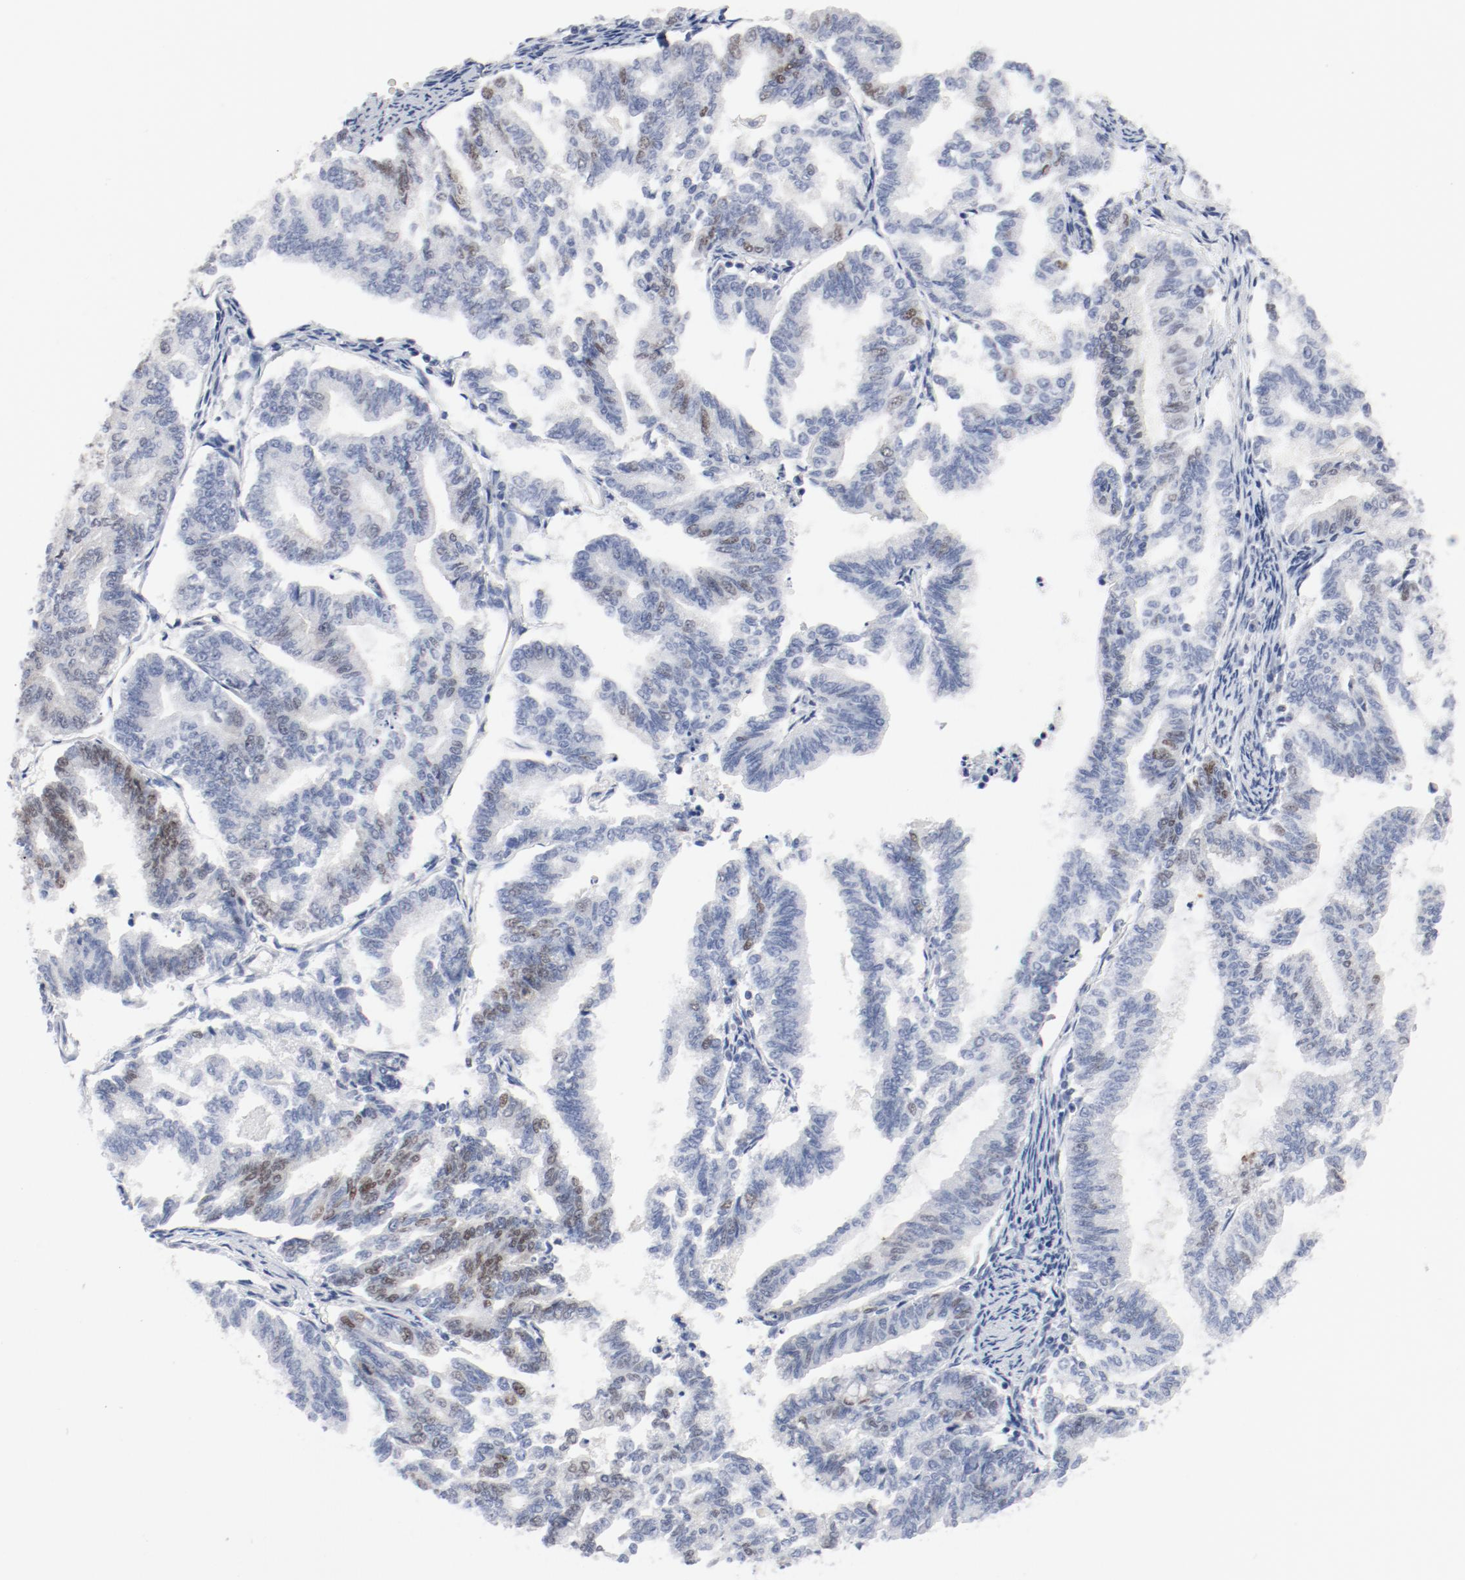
{"staining": {"intensity": "weak", "quantity": "<25%", "location": "nuclear"}, "tissue": "endometrial cancer", "cell_type": "Tumor cells", "image_type": "cancer", "snomed": [{"axis": "morphology", "description": "Adenocarcinoma, NOS"}, {"axis": "topography", "description": "Endometrium"}], "caption": "Immunohistochemical staining of endometrial adenocarcinoma demonstrates no significant expression in tumor cells. Brightfield microscopy of IHC stained with DAB (3,3'-diaminobenzidine) (brown) and hematoxylin (blue), captured at high magnification.", "gene": "ARNT", "patient": {"sex": "female", "age": 79}}